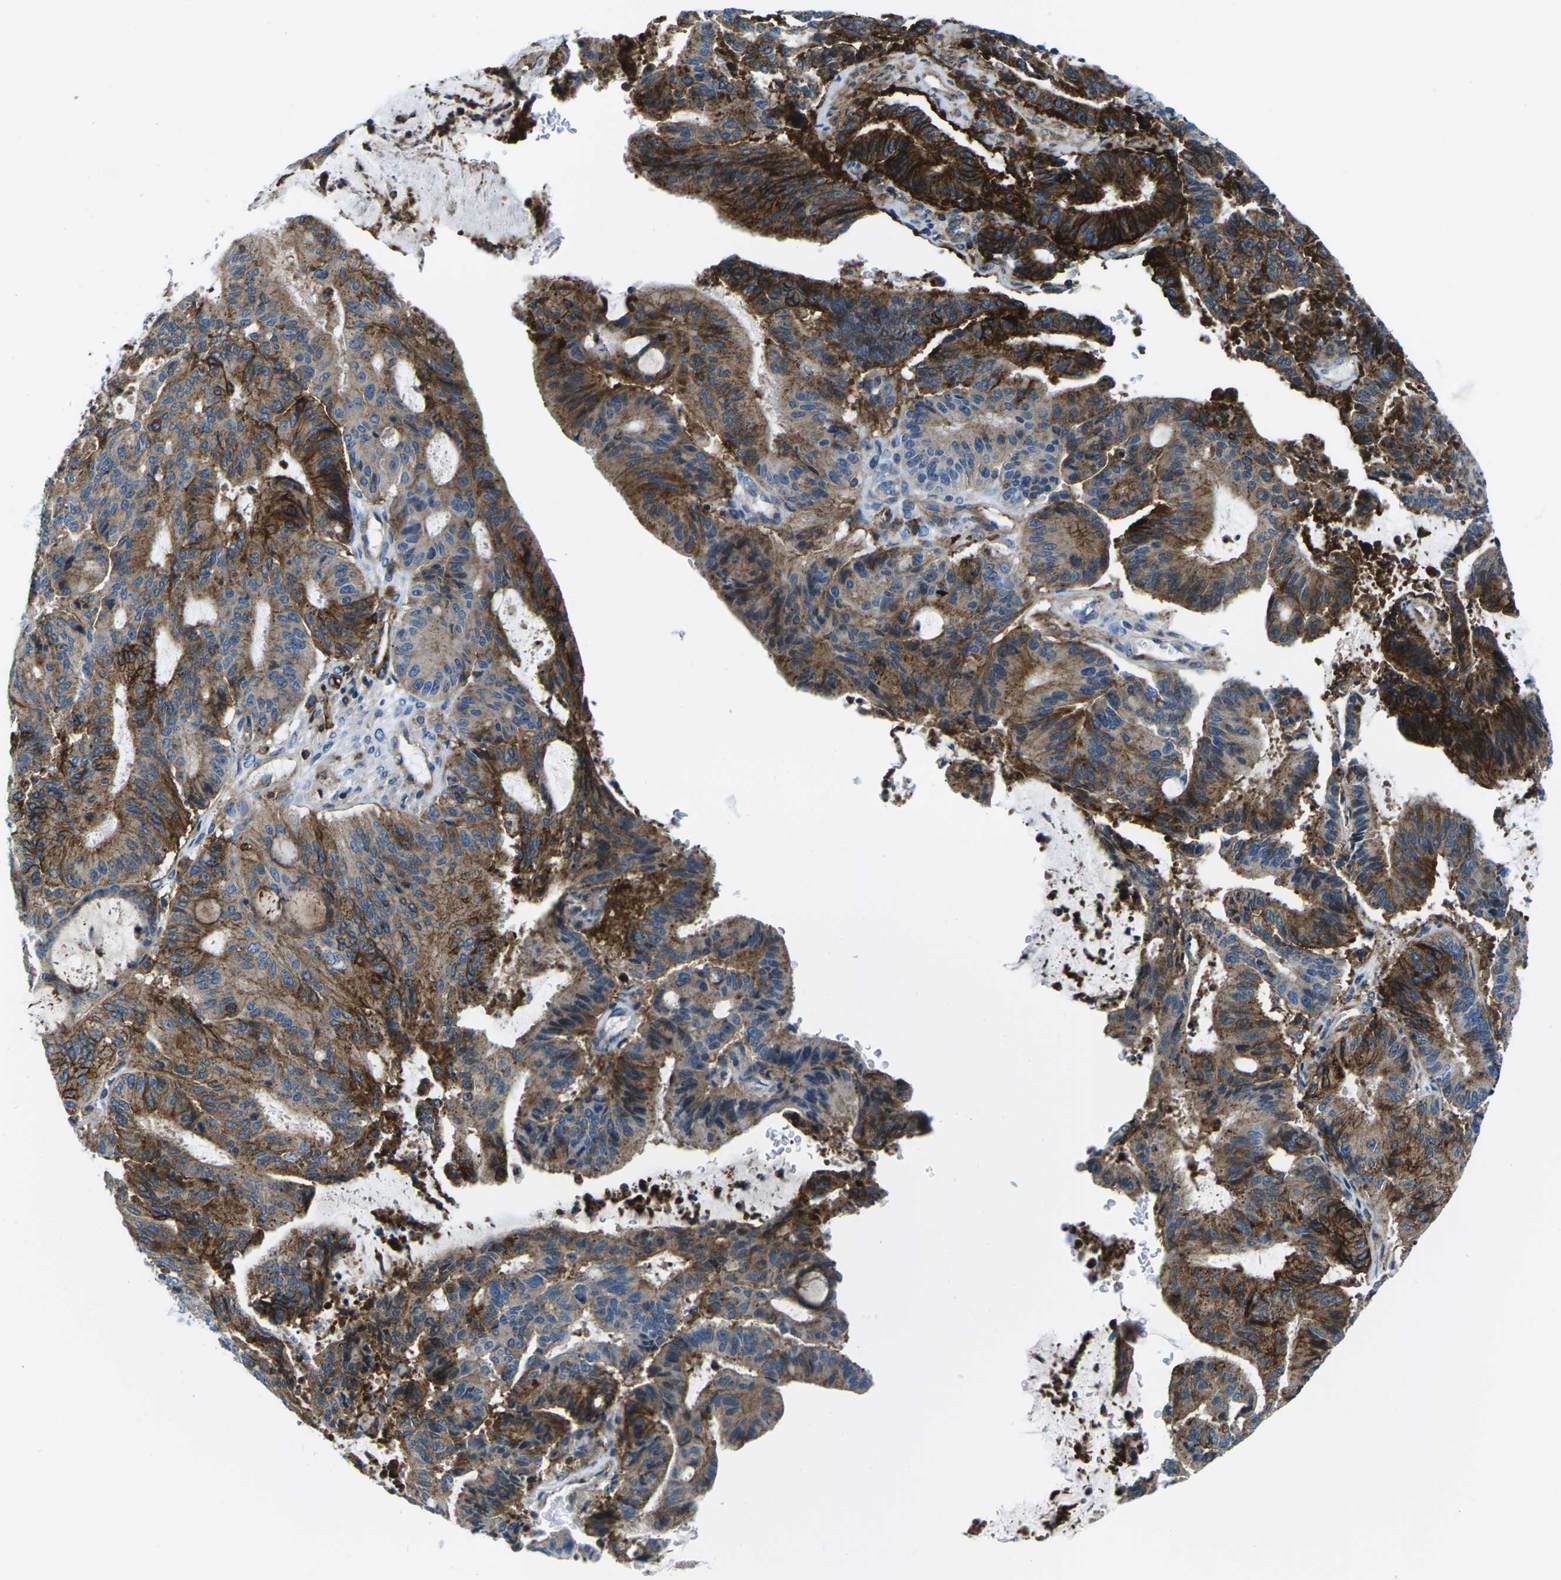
{"staining": {"intensity": "strong", "quantity": ">75%", "location": "cytoplasmic/membranous"}, "tissue": "liver cancer", "cell_type": "Tumor cells", "image_type": "cancer", "snomed": [{"axis": "morphology", "description": "Cholangiocarcinoma"}, {"axis": "topography", "description": "Liver"}], "caption": "Approximately >75% of tumor cells in human liver cholangiocarcinoma demonstrate strong cytoplasmic/membranous protein positivity as visualized by brown immunohistochemical staining.", "gene": "SOCS4", "patient": {"sex": "female", "age": 73}}